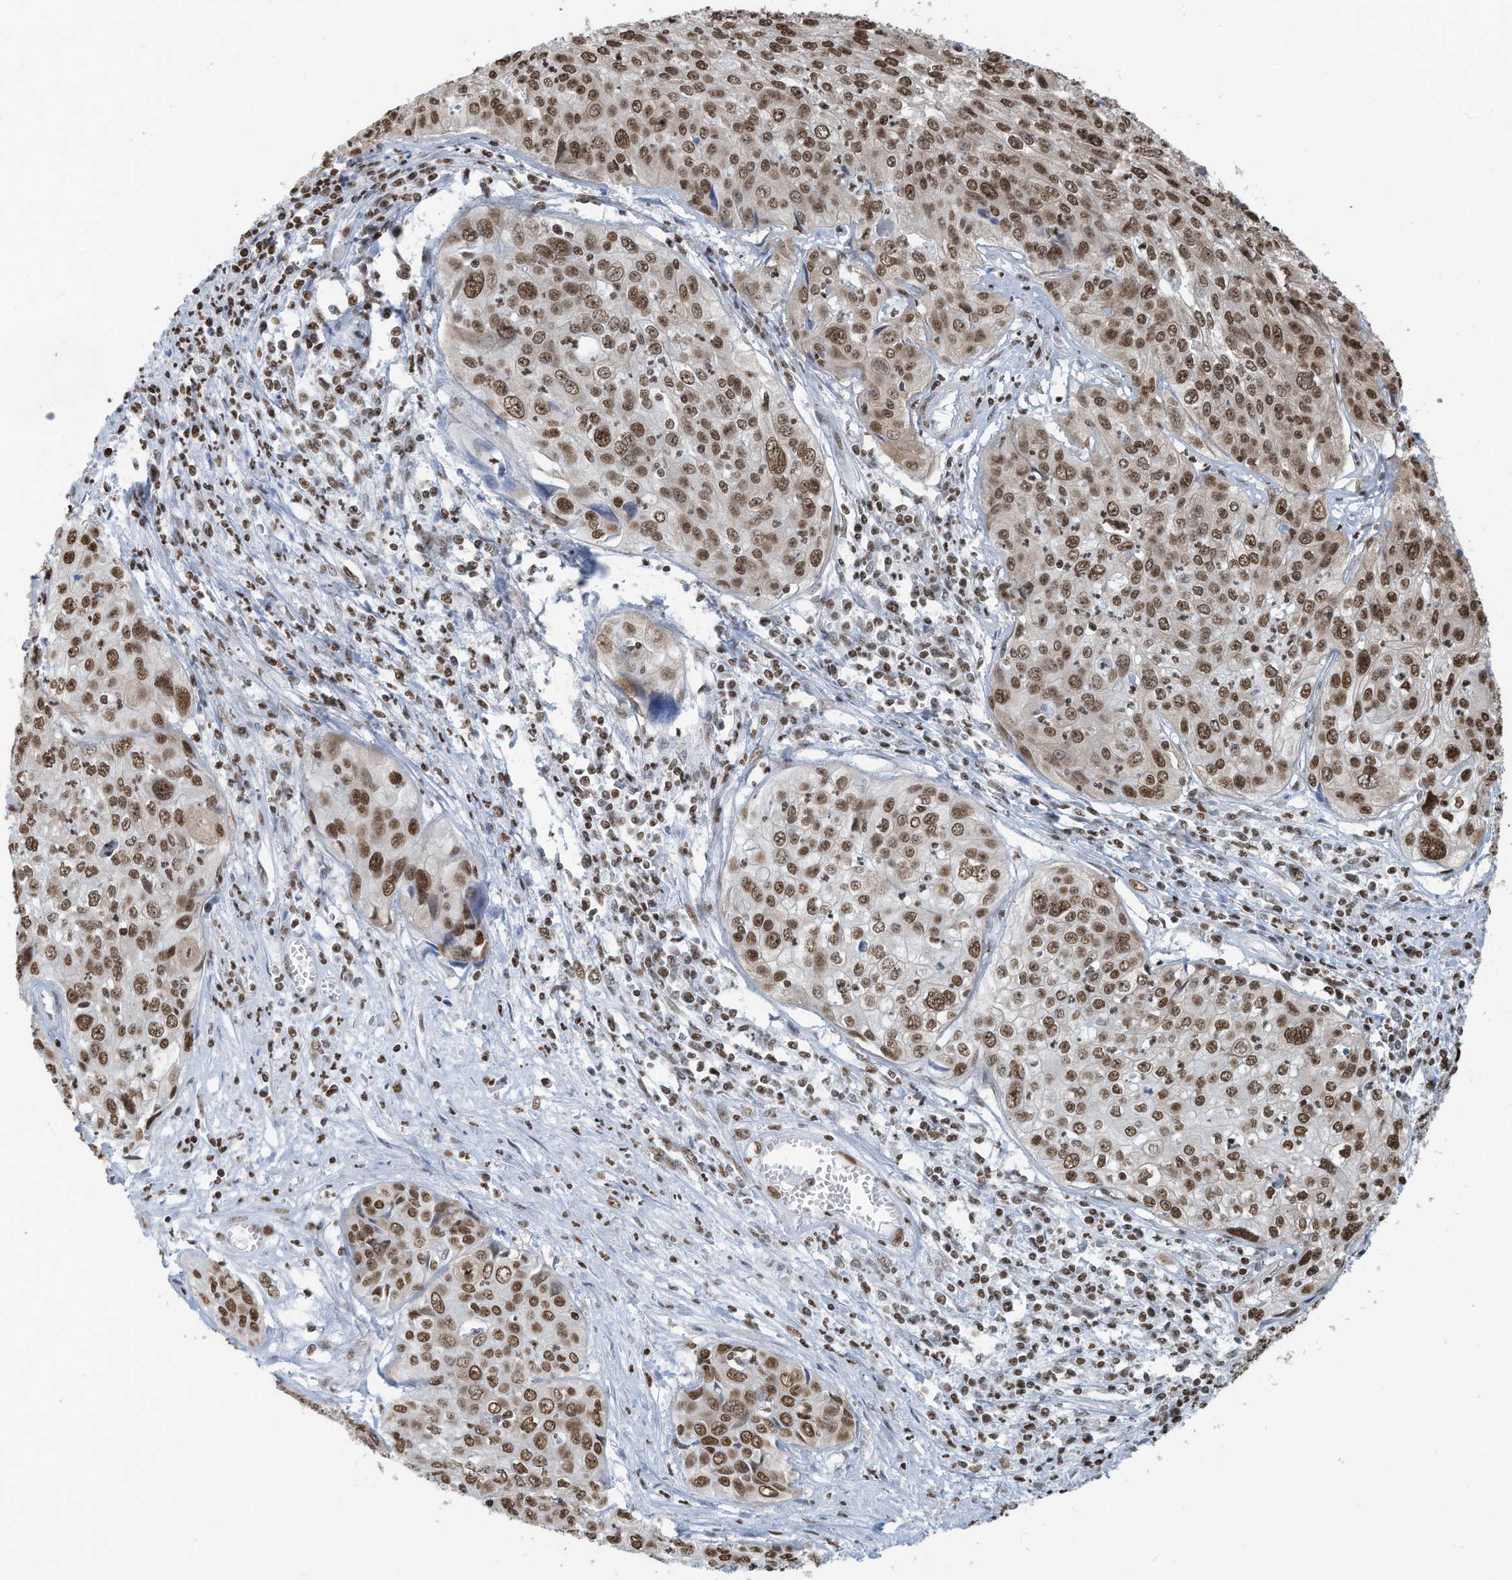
{"staining": {"intensity": "moderate", "quantity": ">75%", "location": "nuclear"}, "tissue": "cervical cancer", "cell_type": "Tumor cells", "image_type": "cancer", "snomed": [{"axis": "morphology", "description": "Squamous cell carcinoma, NOS"}, {"axis": "topography", "description": "Cervix"}], "caption": "High-power microscopy captured an IHC image of cervical cancer, revealing moderate nuclear expression in about >75% of tumor cells.", "gene": "SARNP", "patient": {"sex": "female", "age": 31}}